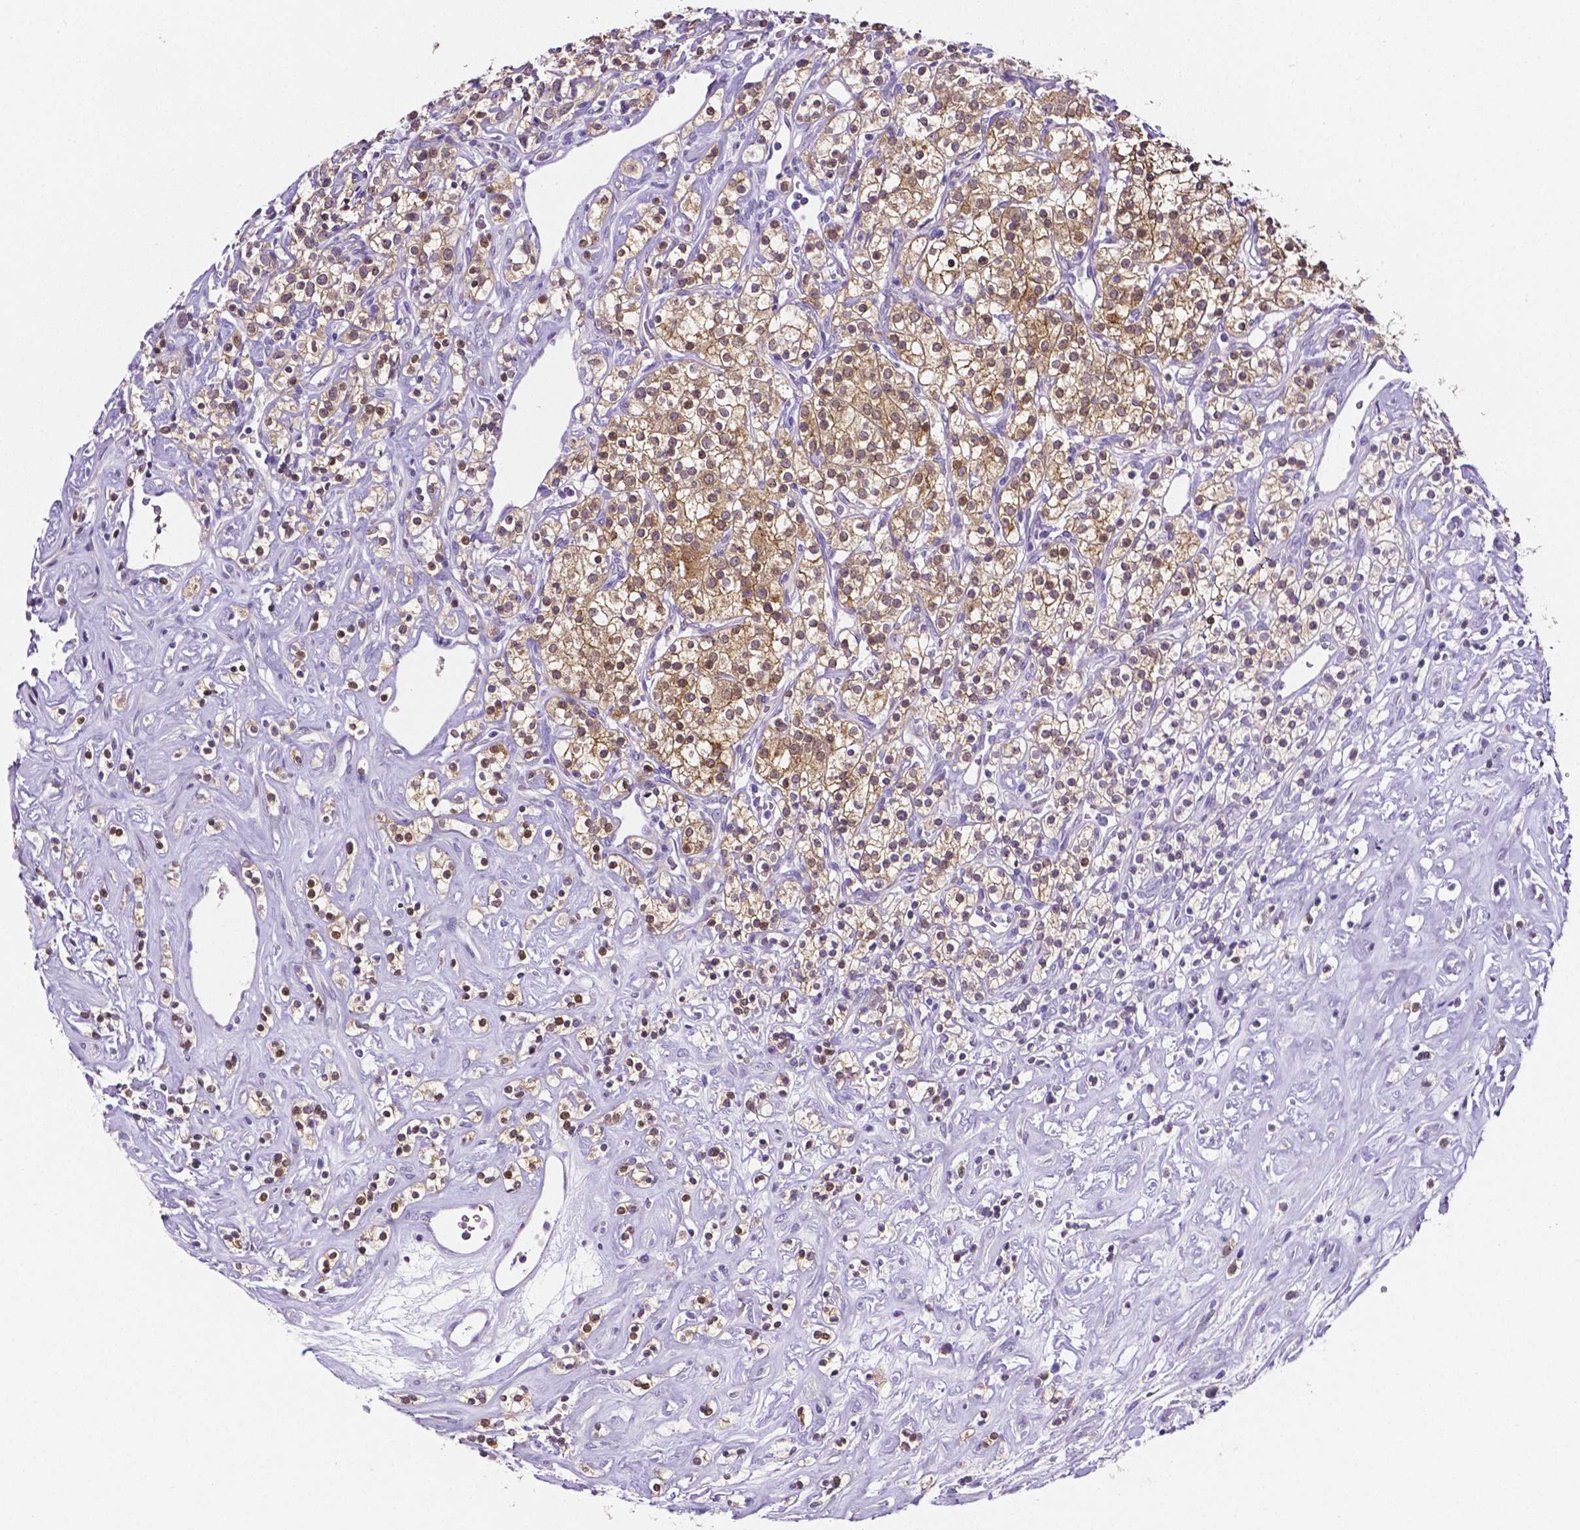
{"staining": {"intensity": "moderate", "quantity": "25%-75%", "location": "cytoplasmic/membranous,nuclear"}, "tissue": "renal cancer", "cell_type": "Tumor cells", "image_type": "cancer", "snomed": [{"axis": "morphology", "description": "Adenocarcinoma, NOS"}, {"axis": "topography", "description": "Kidney"}], "caption": "Renal adenocarcinoma stained for a protein (brown) reveals moderate cytoplasmic/membranous and nuclear positive expression in approximately 25%-75% of tumor cells.", "gene": "SLC22A2", "patient": {"sex": "male", "age": 77}}